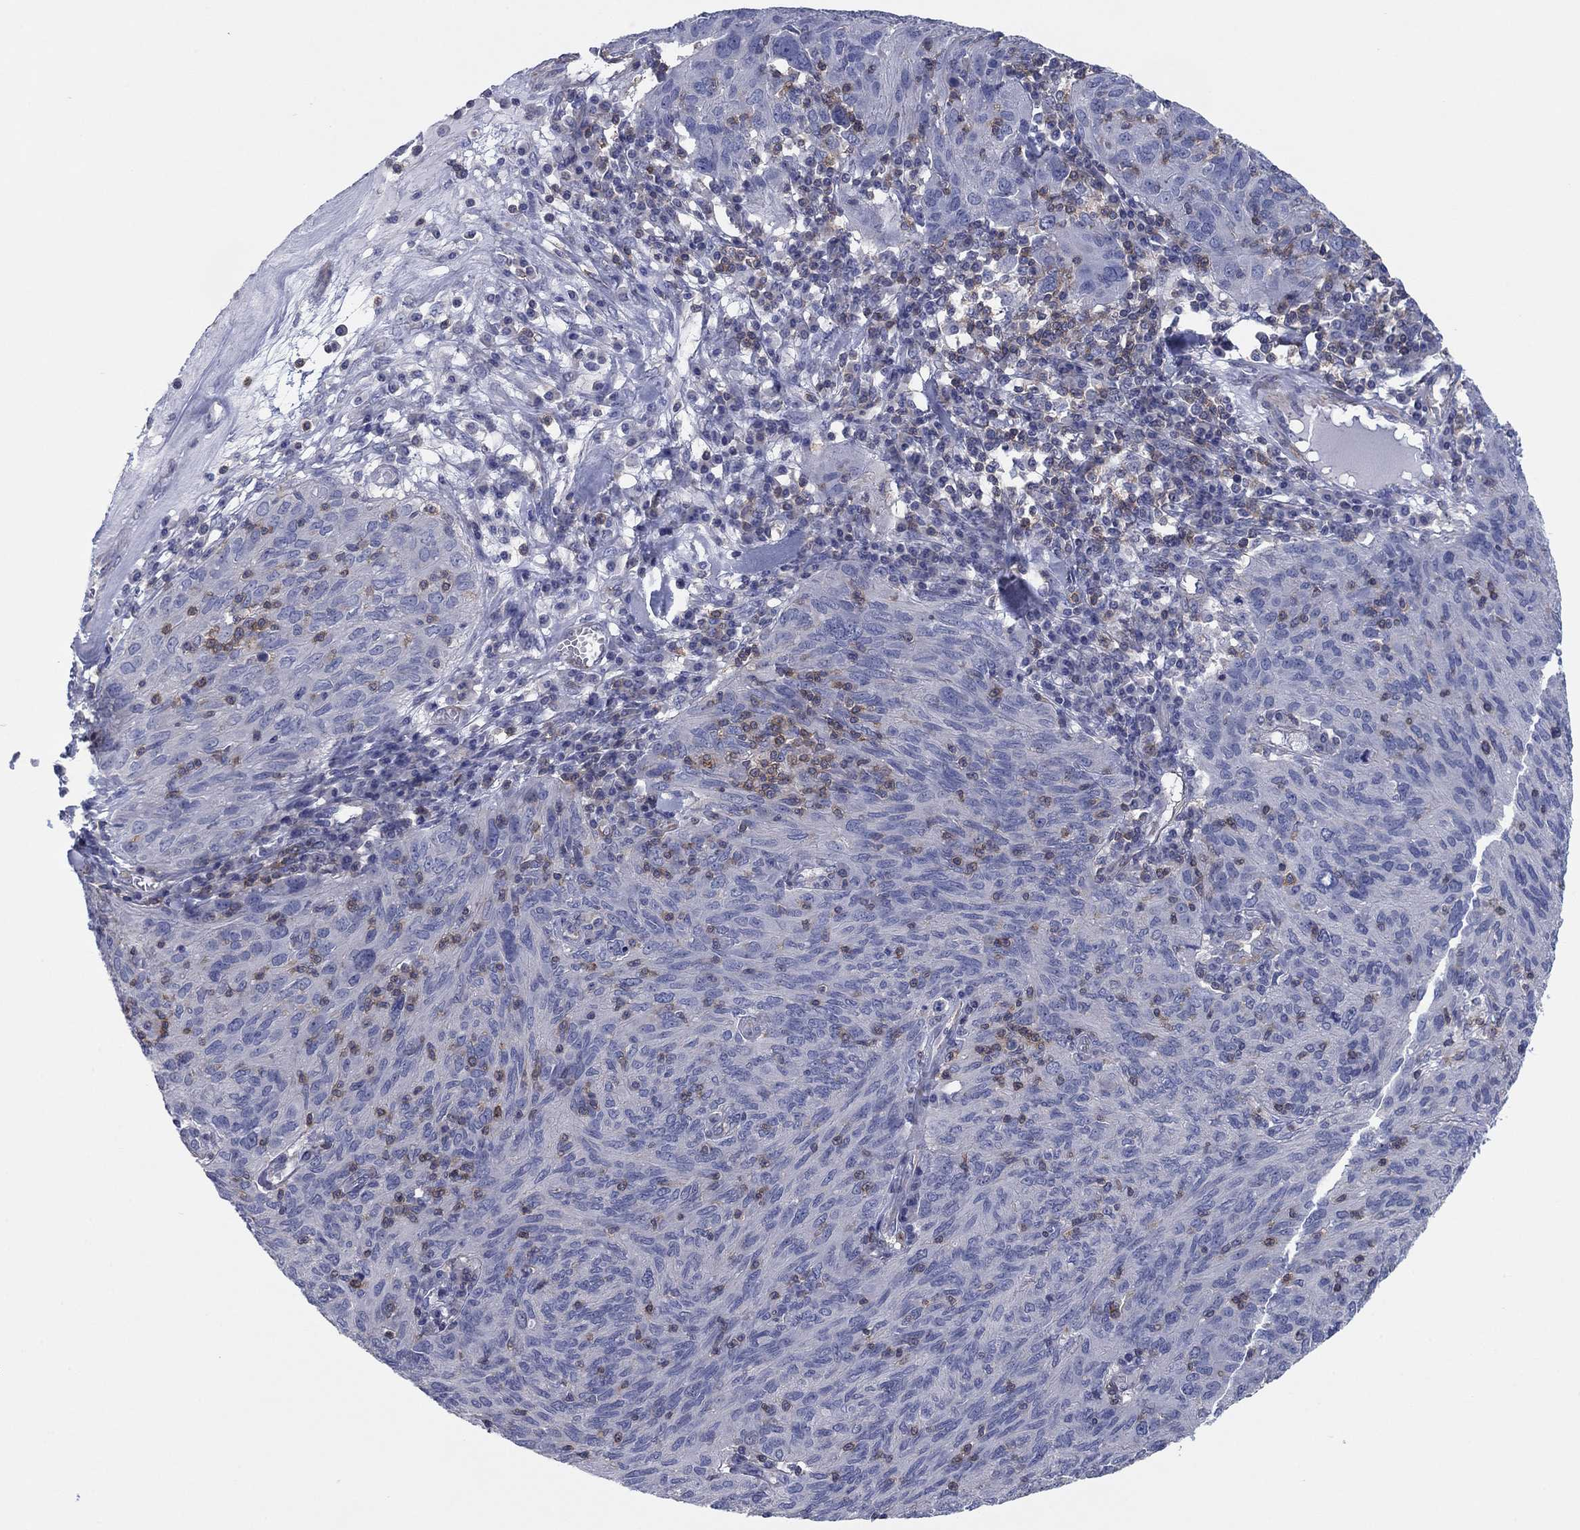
{"staining": {"intensity": "negative", "quantity": "none", "location": "none"}, "tissue": "ovarian cancer", "cell_type": "Tumor cells", "image_type": "cancer", "snomed": [{"axis": "morphology", "description": "Carcinoma, endometroid"}, {"axis": "topography", "description": "Ovary"}], "caption": "Human ovarian cancer (endometroid carcinoma) stained for a protein using immunohistochemistry exhibits no expression in tumor cells.", "gene": "PSD4", "patient": {"sex": "female", "age": 50}}